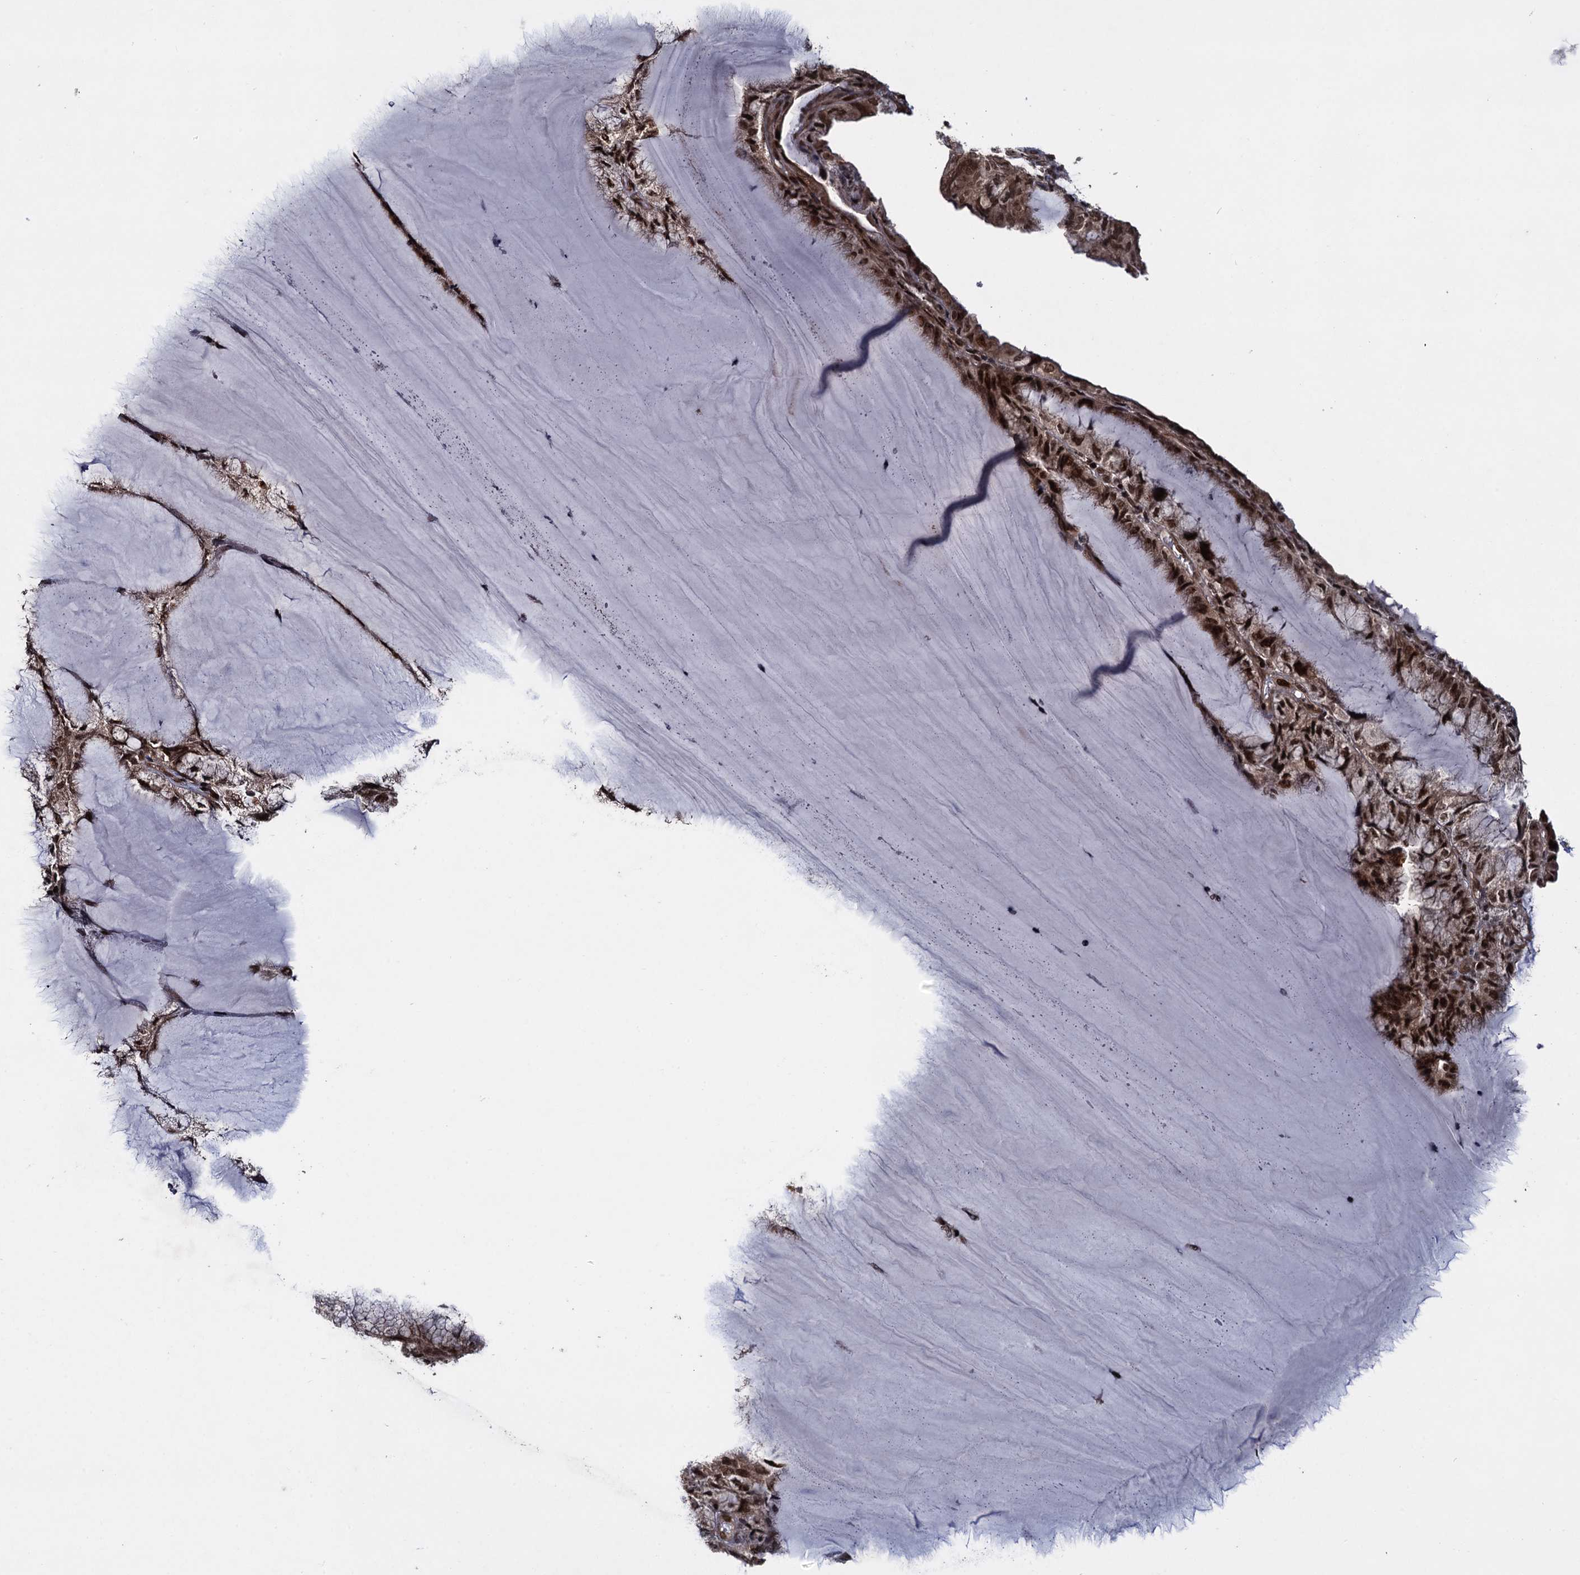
{"staining": {"intensity": "strong", "quantity": ">75%", "location": "cytoplasmic/membranous,nuclear"}, "tissue": "endometrial cancer", "cell_type": "Tumor cells", "image_type": "cancer", "snomed": [{"axis": "morphology", "description": "Adenocarcinoma, NOS"}, {"axis": "topography", "description": "Endometrium"}], "caption": "Strong cytoplasmic/membranous and nuclear expression for a protein is appreciated in approximately >75% of tumor cells of adenocarcinoma (endometrial) using immunohistochemistry (IHC).", "gene": "ZNF169", "patient": {"sex": "female", "age": 81}}